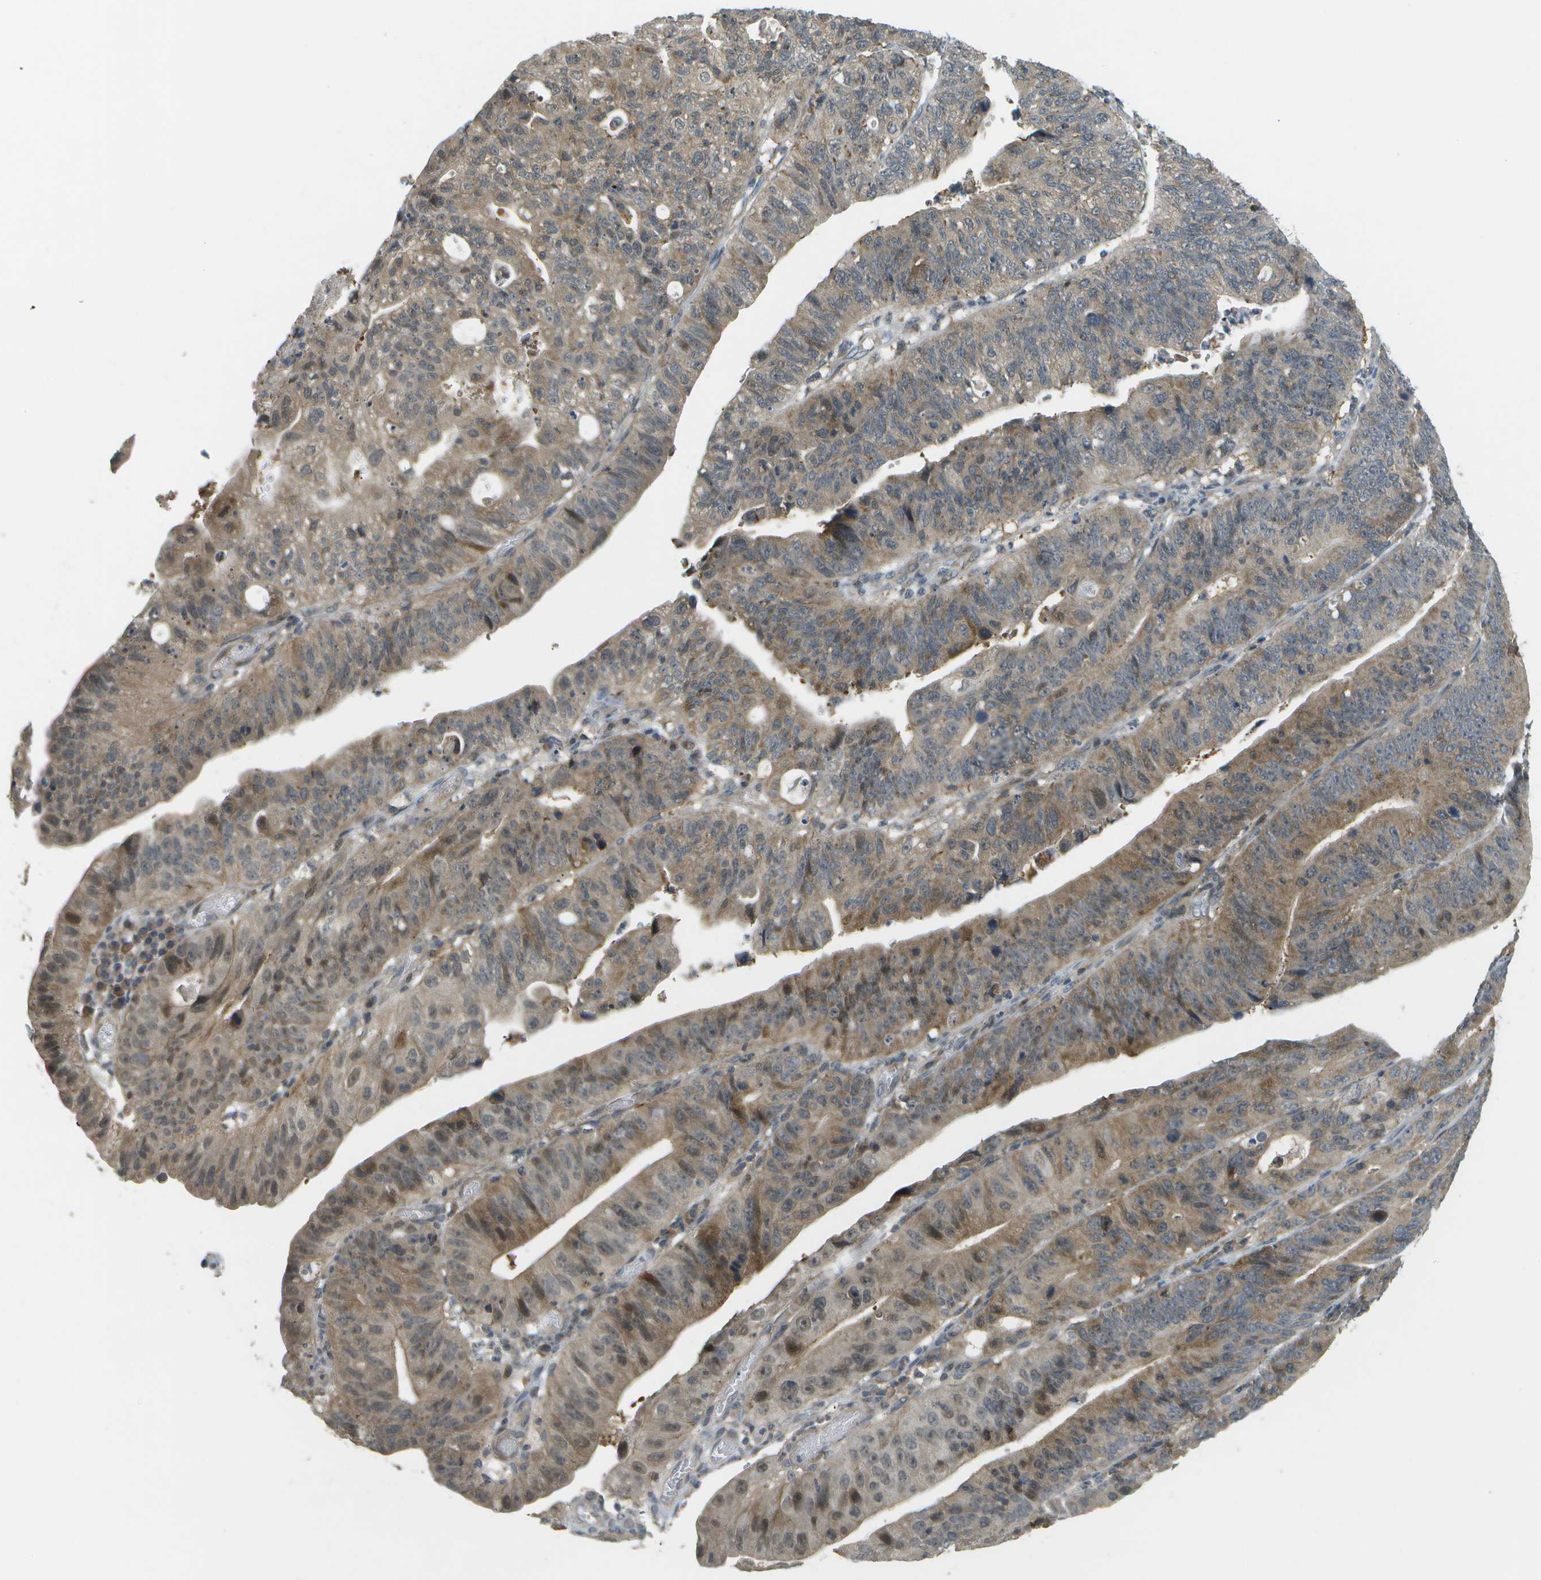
{"staining": {"intensity": "moderate", "quantity": ">75%", "location": "cytoplasmic/membranous"}, "tissue": "stomach cancer", "cell_type": "Tumor cells", "image_type": "cancer", "snomed": [{"axis": "morphology", "description": "Adenocarcinoma, NOS"}, {"axis": "topography", "description": "Stomach"}], "caption": "Immunohistochemical staining of stomach adenocarcinoma demonstrates medium levels of moderate cytoplasmic/membranous positivity in approximately >75% of tumor cells.", "gene": "WNK2", "patient": {"sex": "male", "age": 59}}